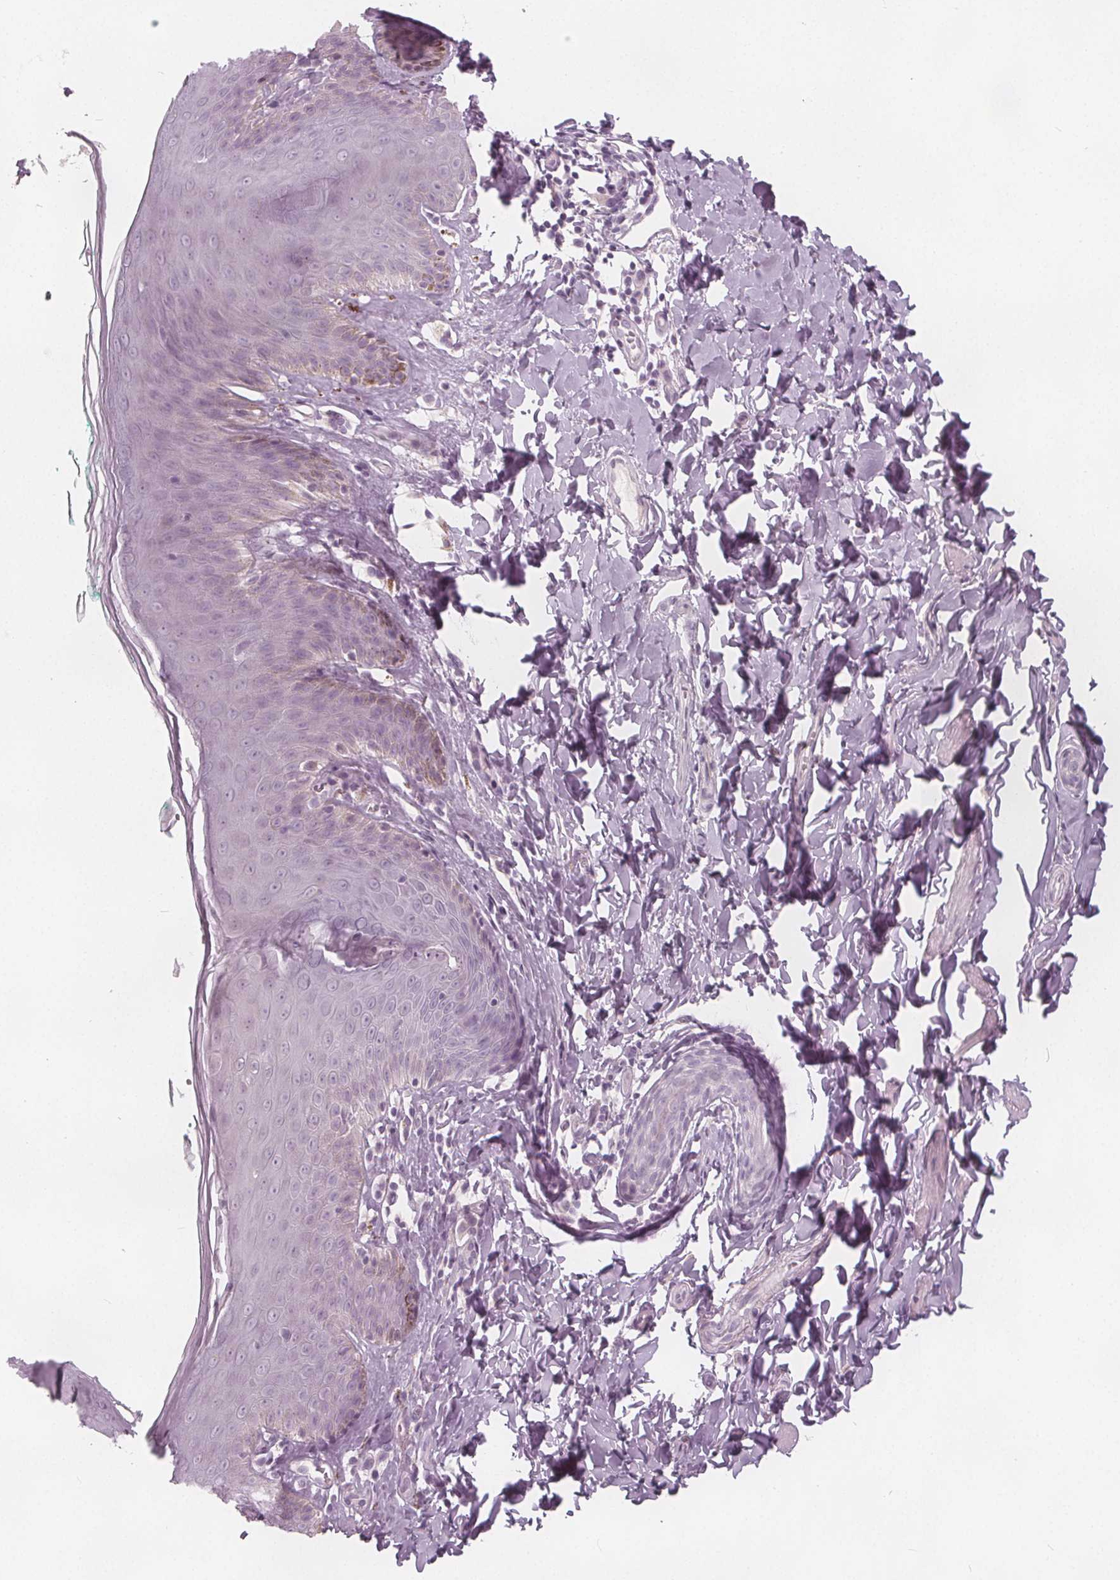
{"staining": {"intensity": "negative", "quantity": "none", "location": "none"}, "tissue": "skin", "cell_type": "Epidermal cells", "image_type": "normal", "snomed": [{"axis": "morphology", "description": "Normal tissue, NOS"}, {"axis": "topography", "description": "Vulva"}, {"axis": "topography", "description": "Peripheral nerve tissue"}], "caption": "IHC of benign skin shows no staining in epidermal cells.", "gene": "BRSK1", "patient": {"sex": "female", "age": 66}}